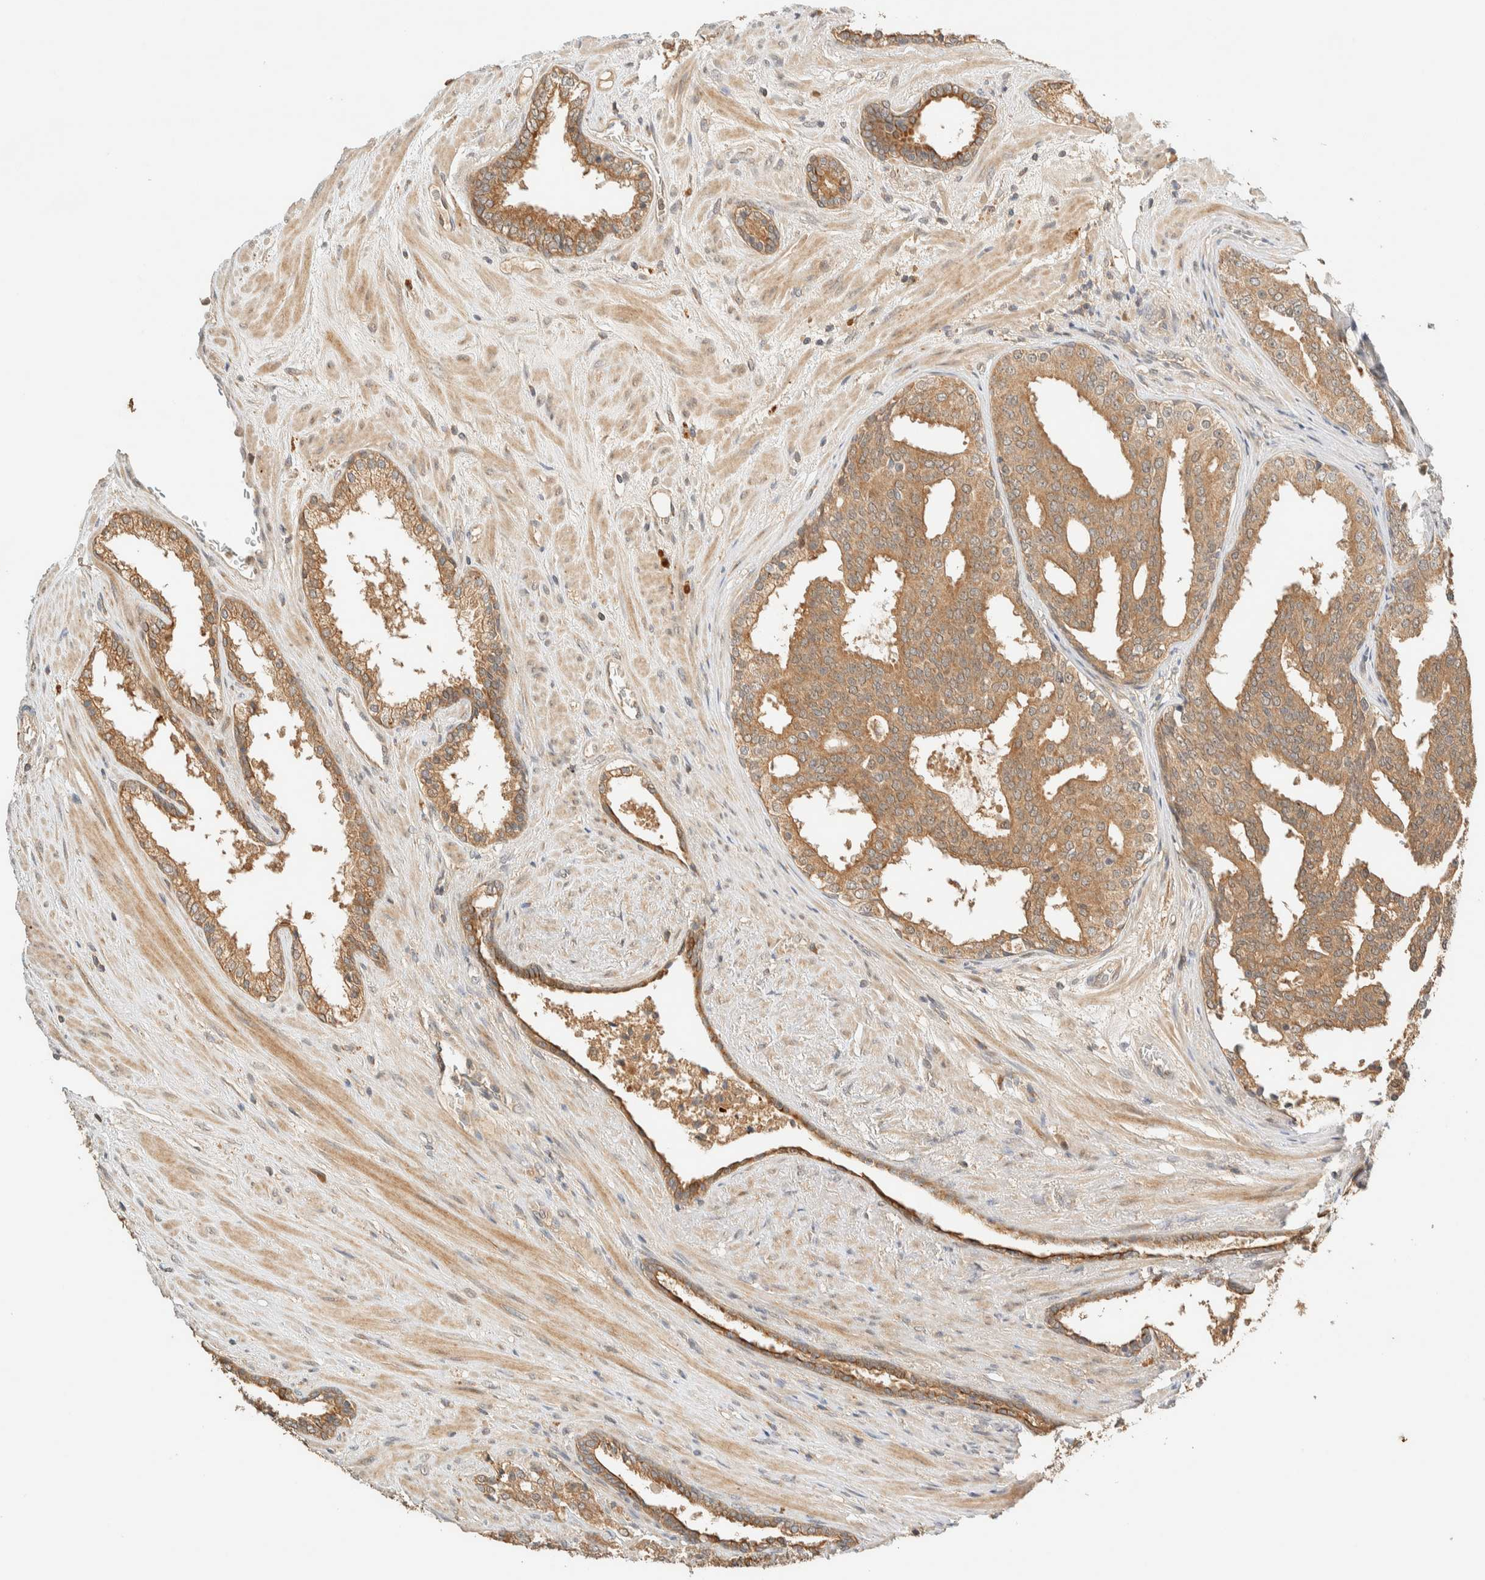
{"staining": {"intensity": "moderate", "quantity": ">75%", "location": "cytoplasmic/membranous"}, "tissue": "prostate cancer", "cell_type": "Tumor cells", "image_type": "cancer", "snomed": [{"axis": "morphology", "description": "Adenocarcinoma, High grade"}, {"axis": "topography", "description": "Prostate"}], "caption": "A brown stain labels moderate cytoplasmic/membranous positivity of a protein in human high-grade adenocarcinoma (prostate) tumor cells.", "gene": "ZBTB34", "patient": {"sex": "male", "age": 71}}